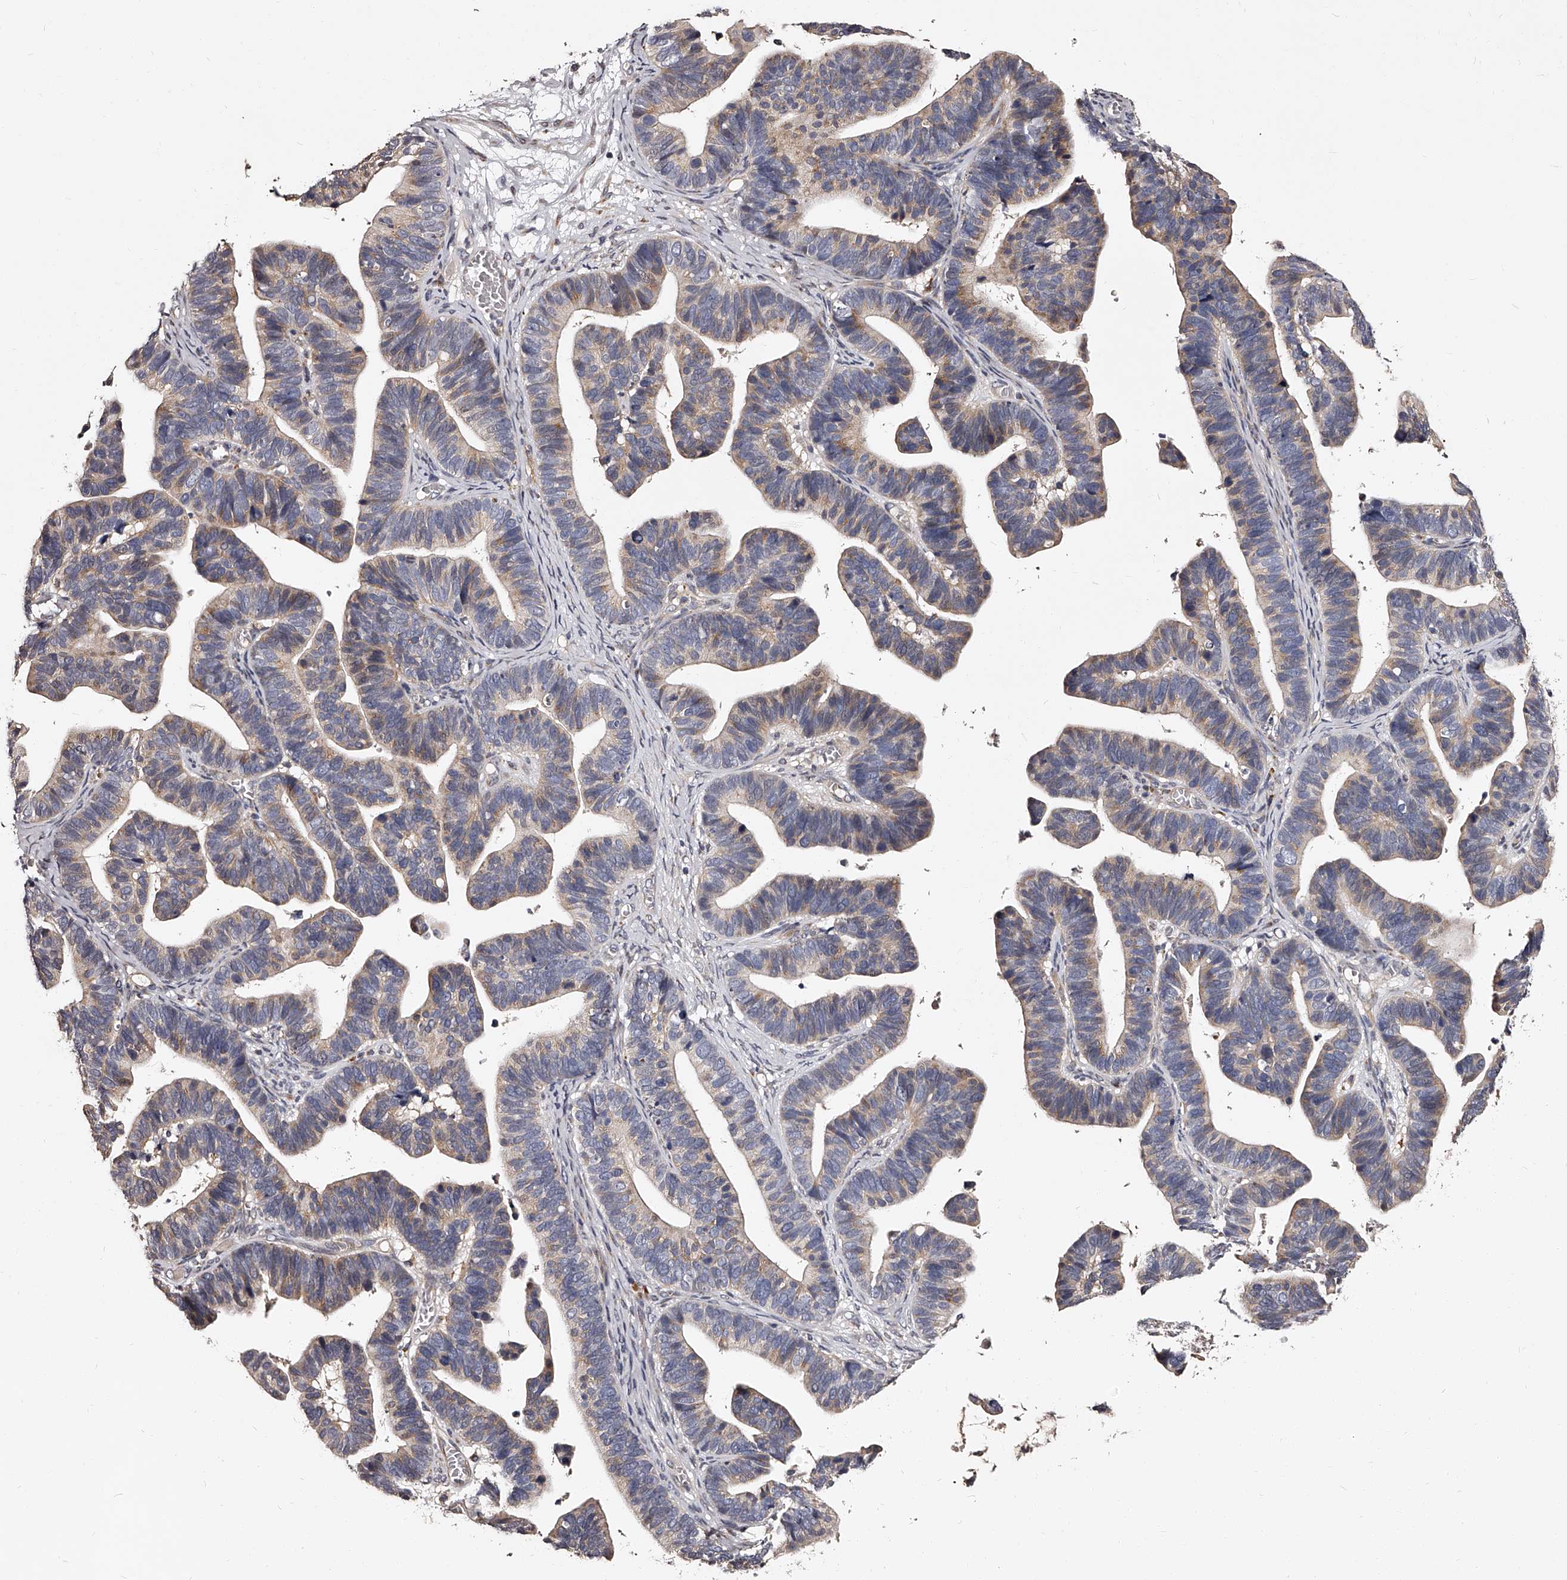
{"staining": {"intensity": "weak", "quantity": ">75%", "location": "cytoplasmic/membranous"}, "tissue": "ovarian cancer", "cell_type": "Tumor cells", "image_type": "cancer", "snomed": [{"axis": "morphology", "description": "Cystadenocarcinoma, serous, NOS"}, {"axis": "topography", "description": "Ovary"}], "caption": "Ovarian serous cystadenocarcinoma stained for a protein (brown) demonstrates weak cytoplasmic/membranous positive staining in approximately >75% of tumor cells.", "gene": "RSC1A1", "patient": {"sex": "female", "age": 56}}